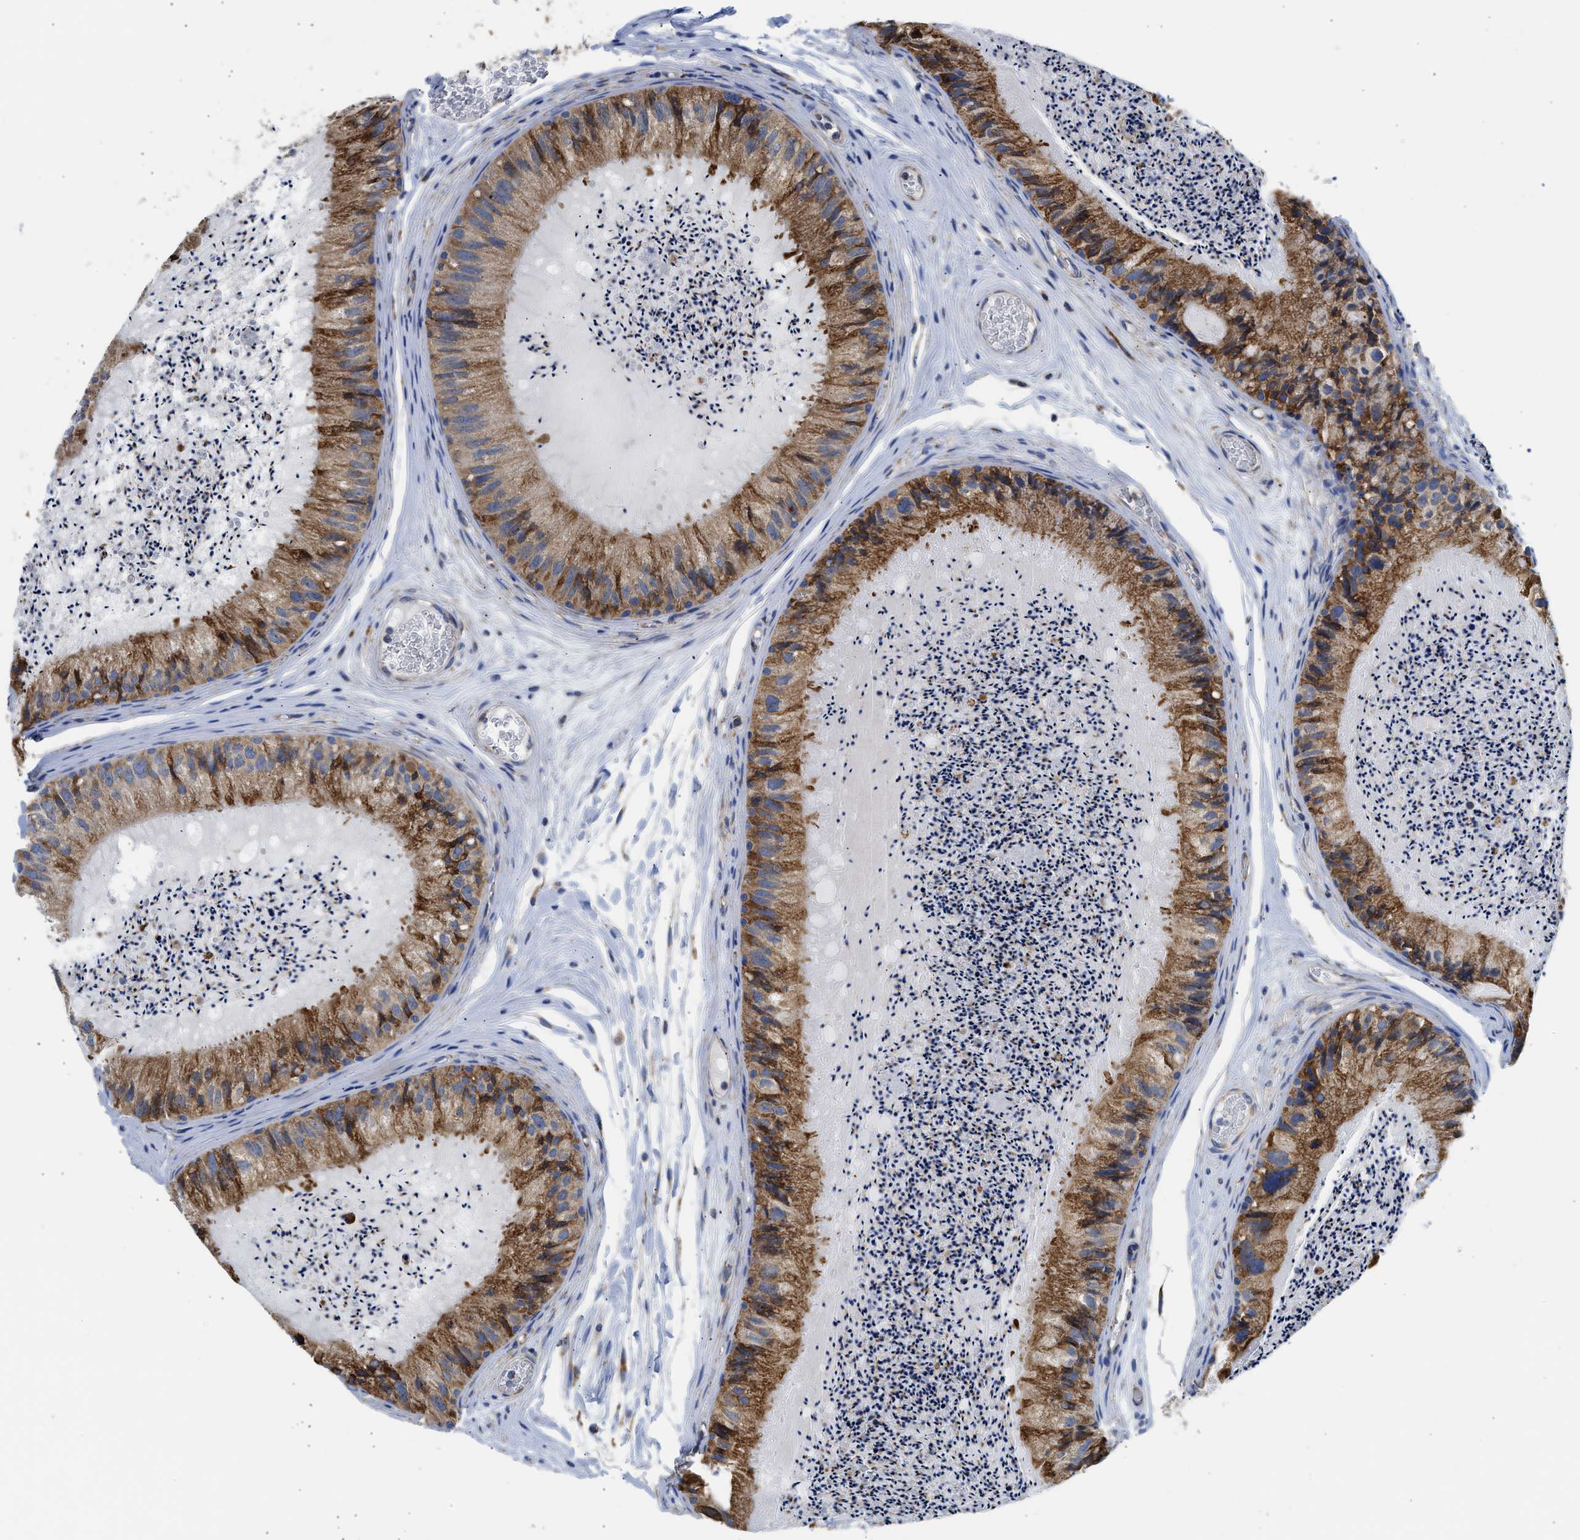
{"staining": {"intensity": "moderate", "quantity": ">75%", "location": "cytoplasmic/membranous"}, "tissue": "epididymis", "cell_type": "Glandular cells", "image_type": "normal", "snomed": [{"axis": "morphology", "description": "Normal tissue, NOS"}, {"axis": "topography", "description": "Epididymis"}], "caption": "Immunohistochemical staining of benign epididymis exhibits moderate cytoplasmic/membranous protein positivity in about >75% of glandular cells. (Stains: DAB in brown, nuclei in blue, Microscopy: brightfield microscopy at high magnification).", "gene": "CYCS", "patient": {"sex": "male", "age": 31}}